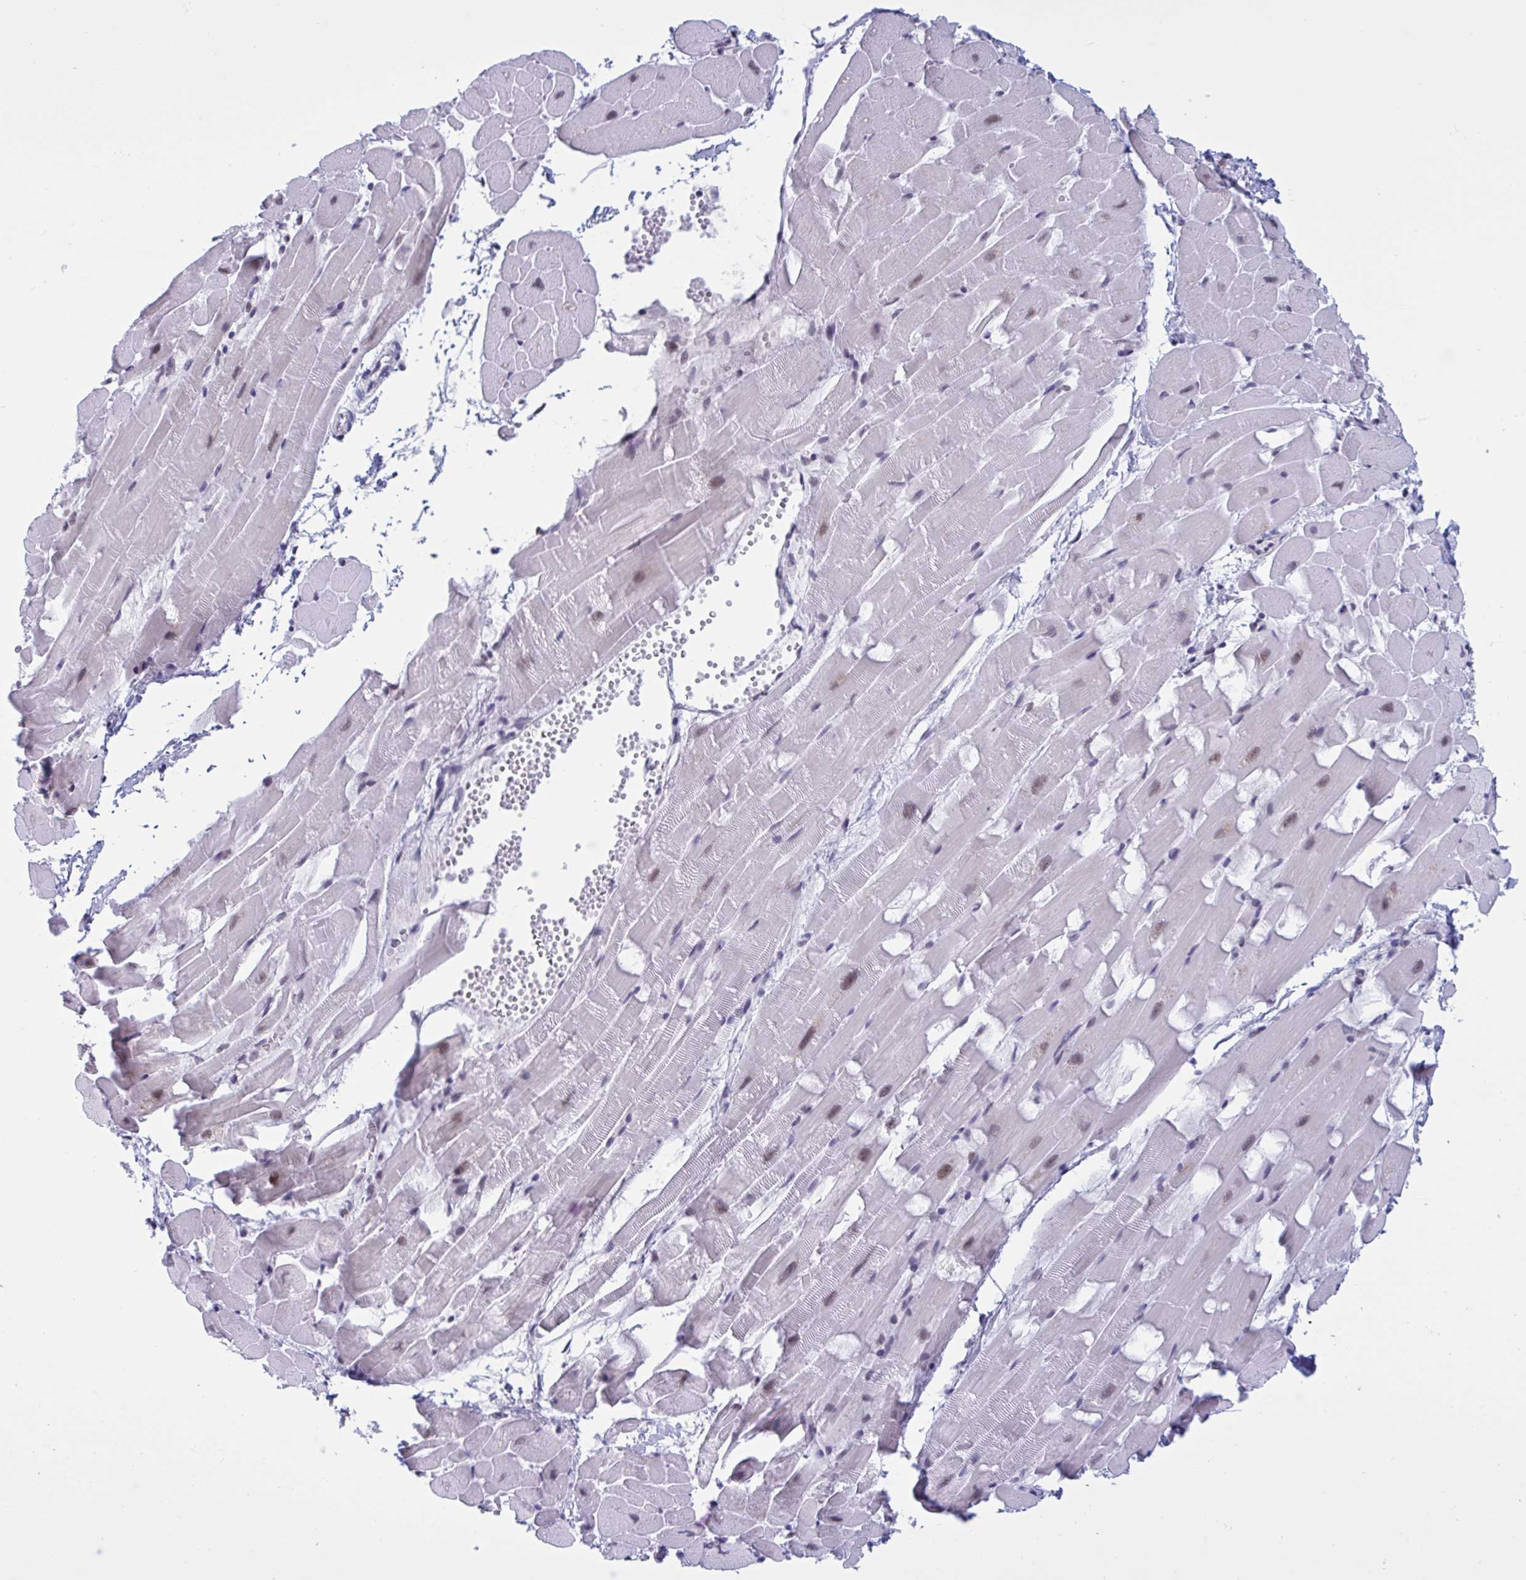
{"staining": {"intensity": "weak", "quantity": "25%-75%", "location": "cytoplasmic/membranous,nuclear"}, "tissue": "heart muscle", "cell_type": "Cardiomyocytes", "image_type": "normal", "snomed": [{"axis": "morphology", "description": "Normal tissue, NOS"}, {"axis": "topography", "description": "Heart"}], "caption": "Unremarkable heart muscle demonstrates weak cytoplasmic/membranous,nuclear staining in about 25%-75% of cardiomyocytes.", "gene": "PPP1R10", "patient": {"sex": "male", "age": 37}}